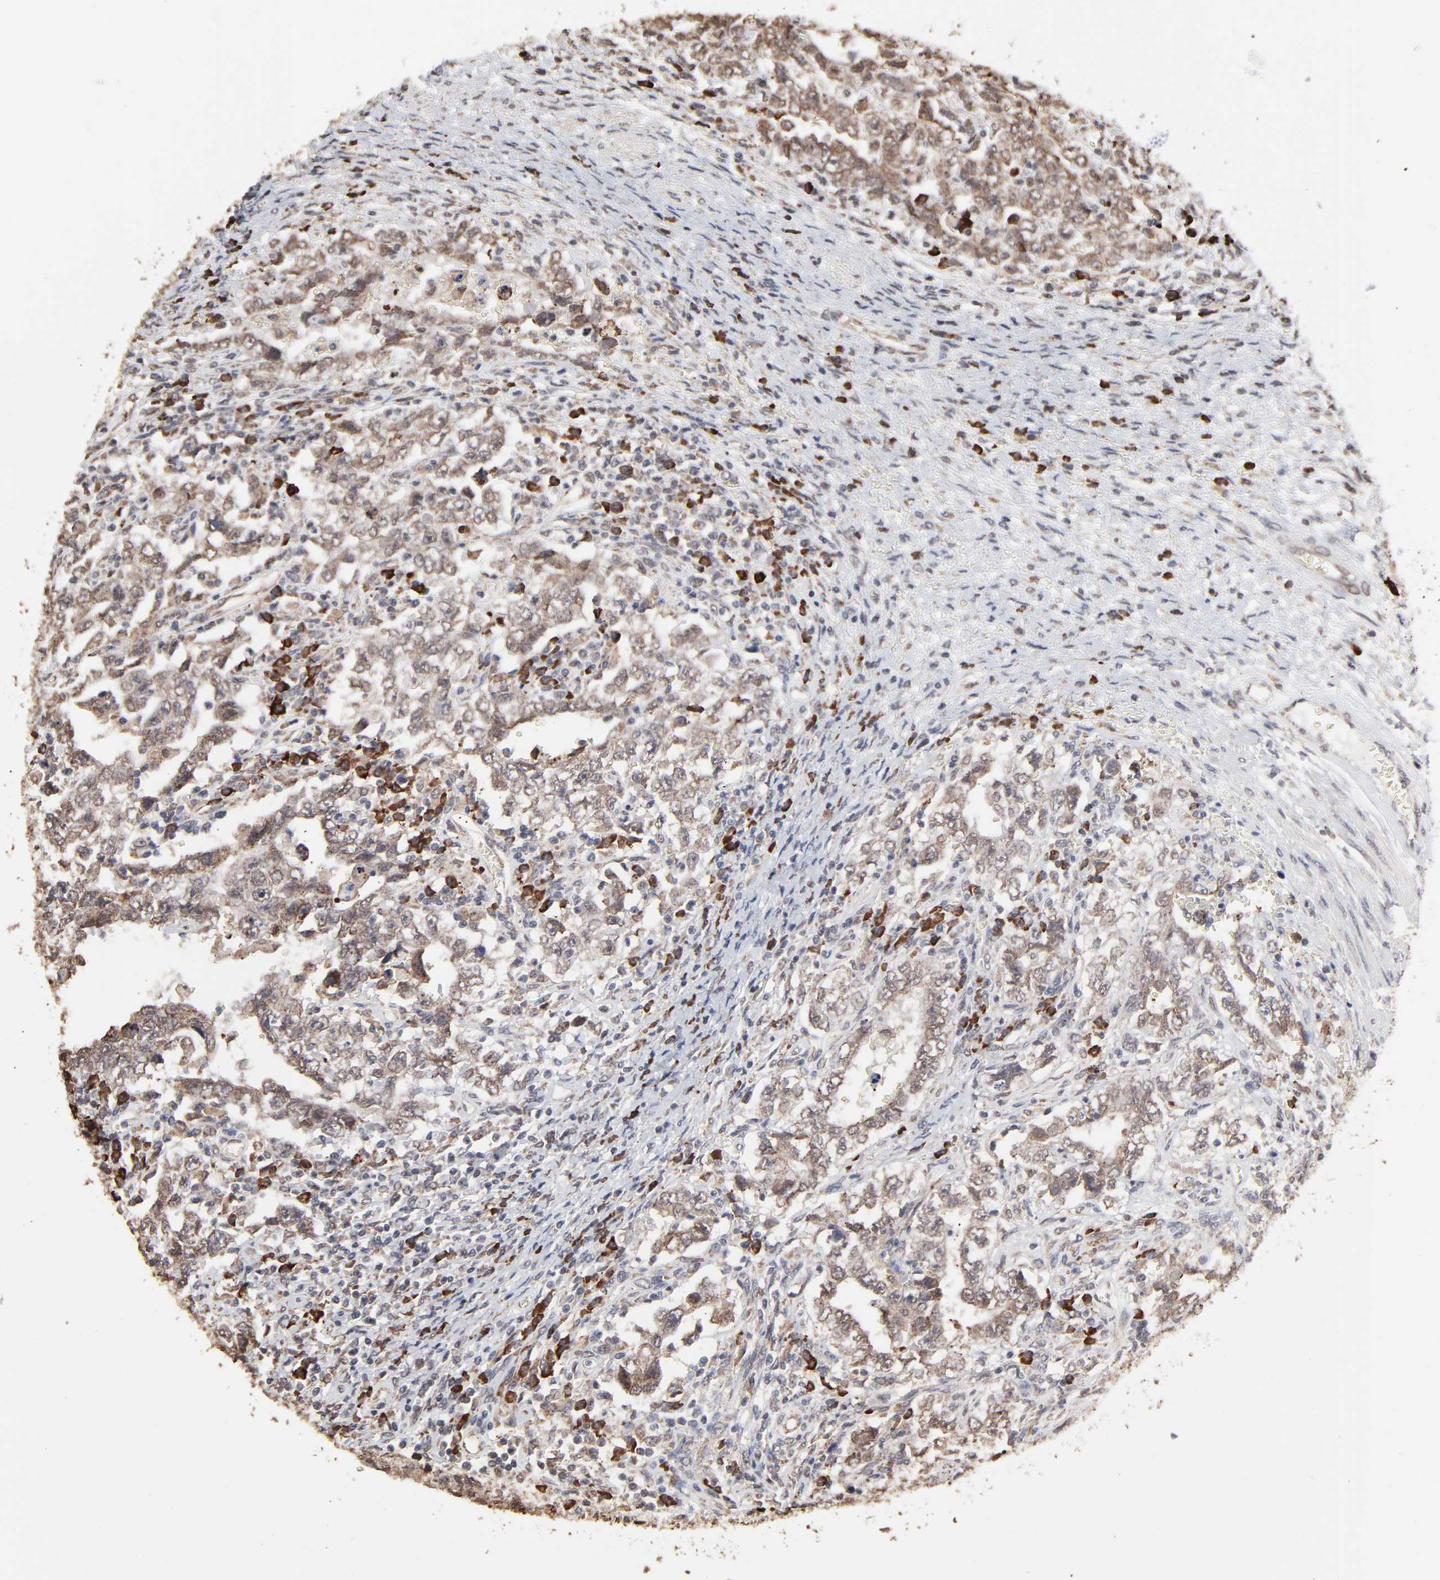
{"staining": {"intensity": "weak", "quantity": "25%-75%", "location": "cytoplasmic/membranous"}, "tissue": "testis cancer", "cell_type": "Tumor cells", "image_type": "cancer", "snomed": [{"axis": "morphology", "description": "Carcinoma, Embryonal, NOS"}, {"axis": "topography", "description": "Testis"}], "caption": "Immunohistochemical staining of testis cancer demonstrates low levels of weak cytoplasmic/membranous staining in about 25%-75% of tumor cells.", "gene": "CHM", "patient": {"sex": "male", "age": 26}}